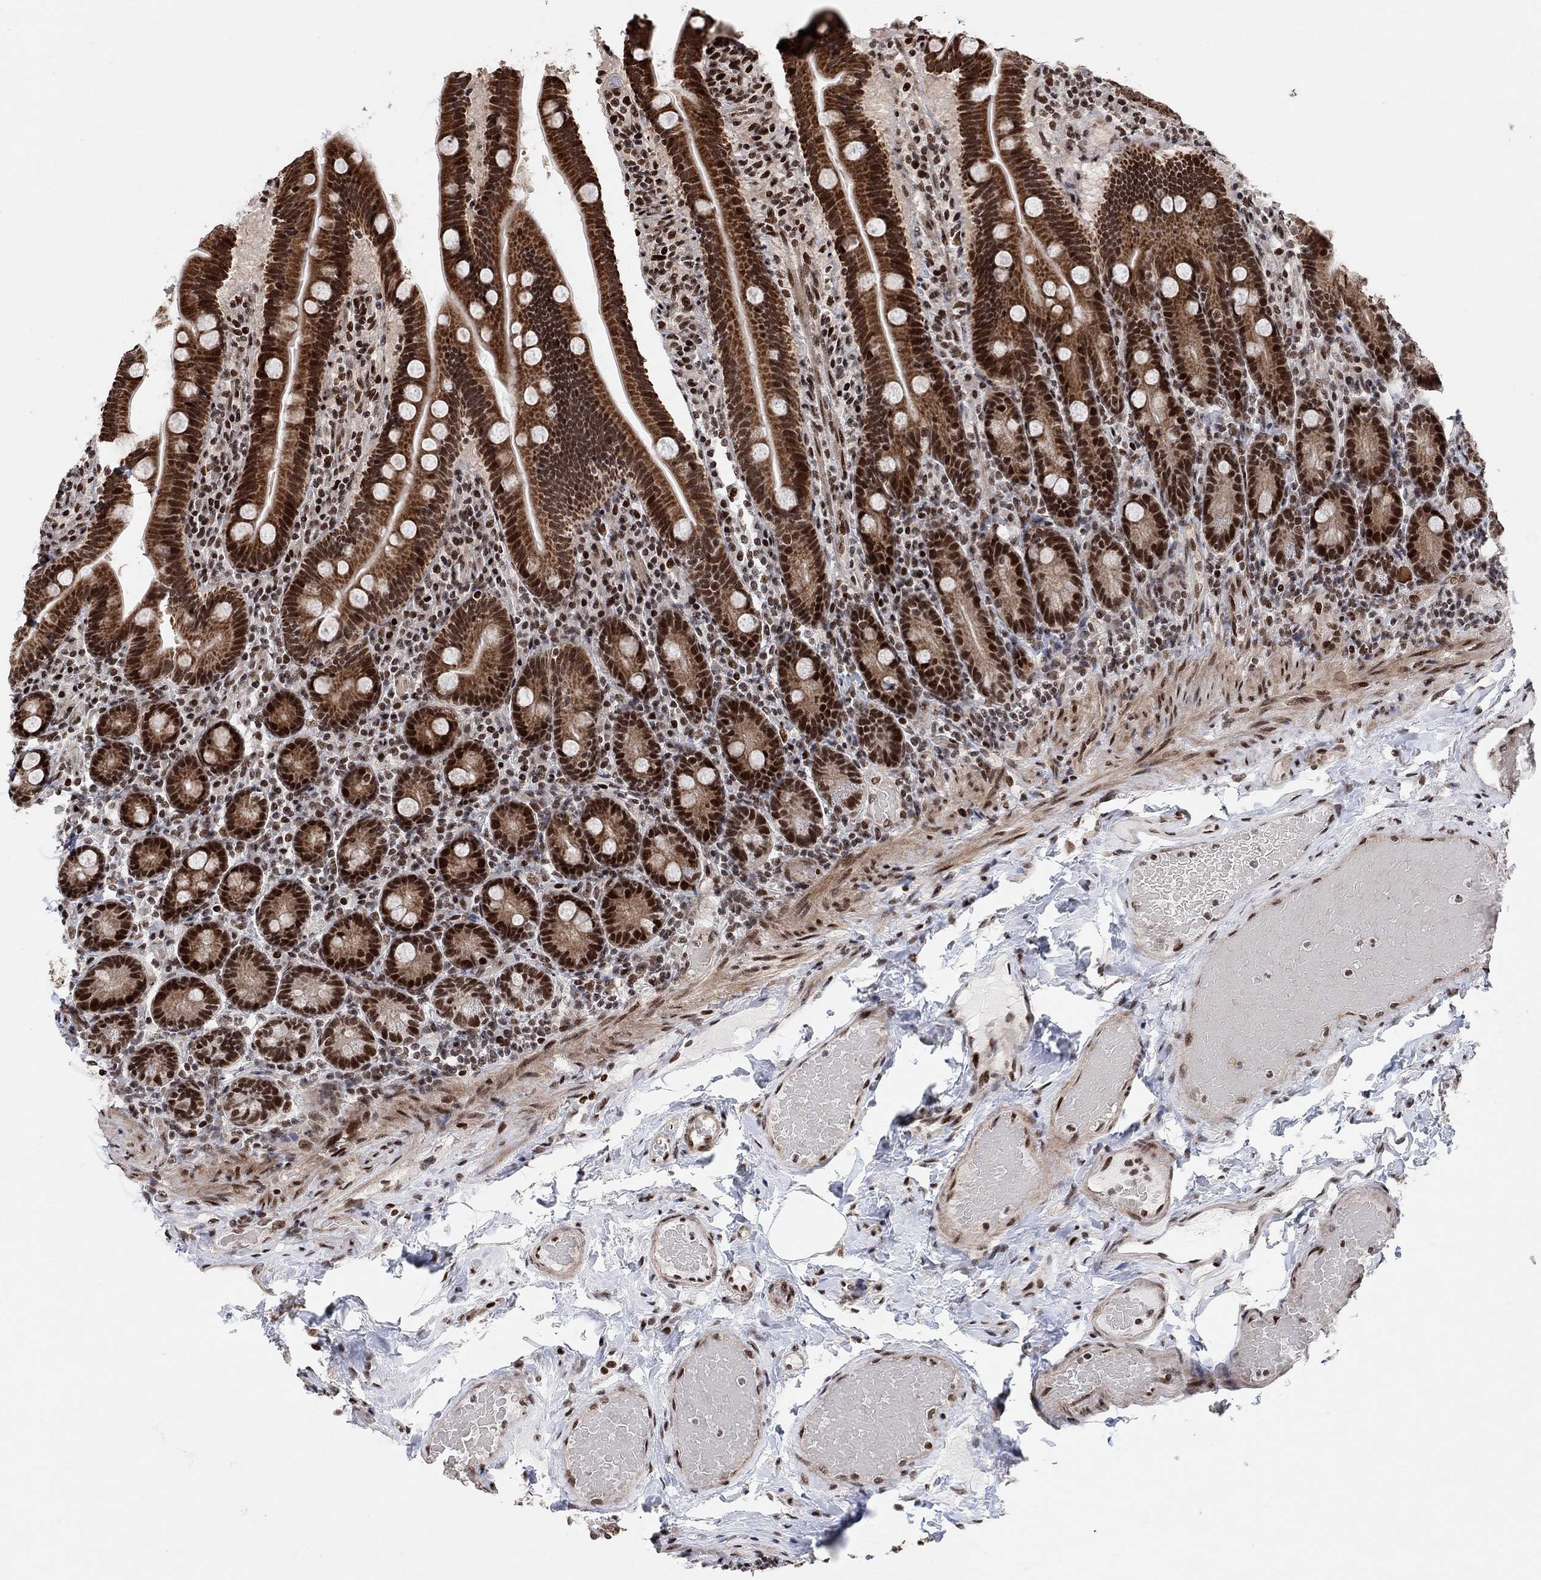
{"staining": {"intensity": "strong", "quantity": ">75%", "location": "cytoplasmic/membranous,nuclear"}, "tissue": "small intestine", "cell_type": "Glandular cells", "image_type": "normal", "snomed": [{"axis": "morphology", "description": "Normal tissue, NOS"}, {"axis": "topography", "description": "Small intestine"}], "caption": "This image demonstrates unremarkable small intestine stained with immunohistochemistry (IHC) to label a protein in brown. The cytoplasmic/membranous,nuclear of glandular cells show strong positivity for the protein. Nuclei are counter-stained blue.", "gene": "E4F1", "patient": {"sex": "male", "age": 66}}